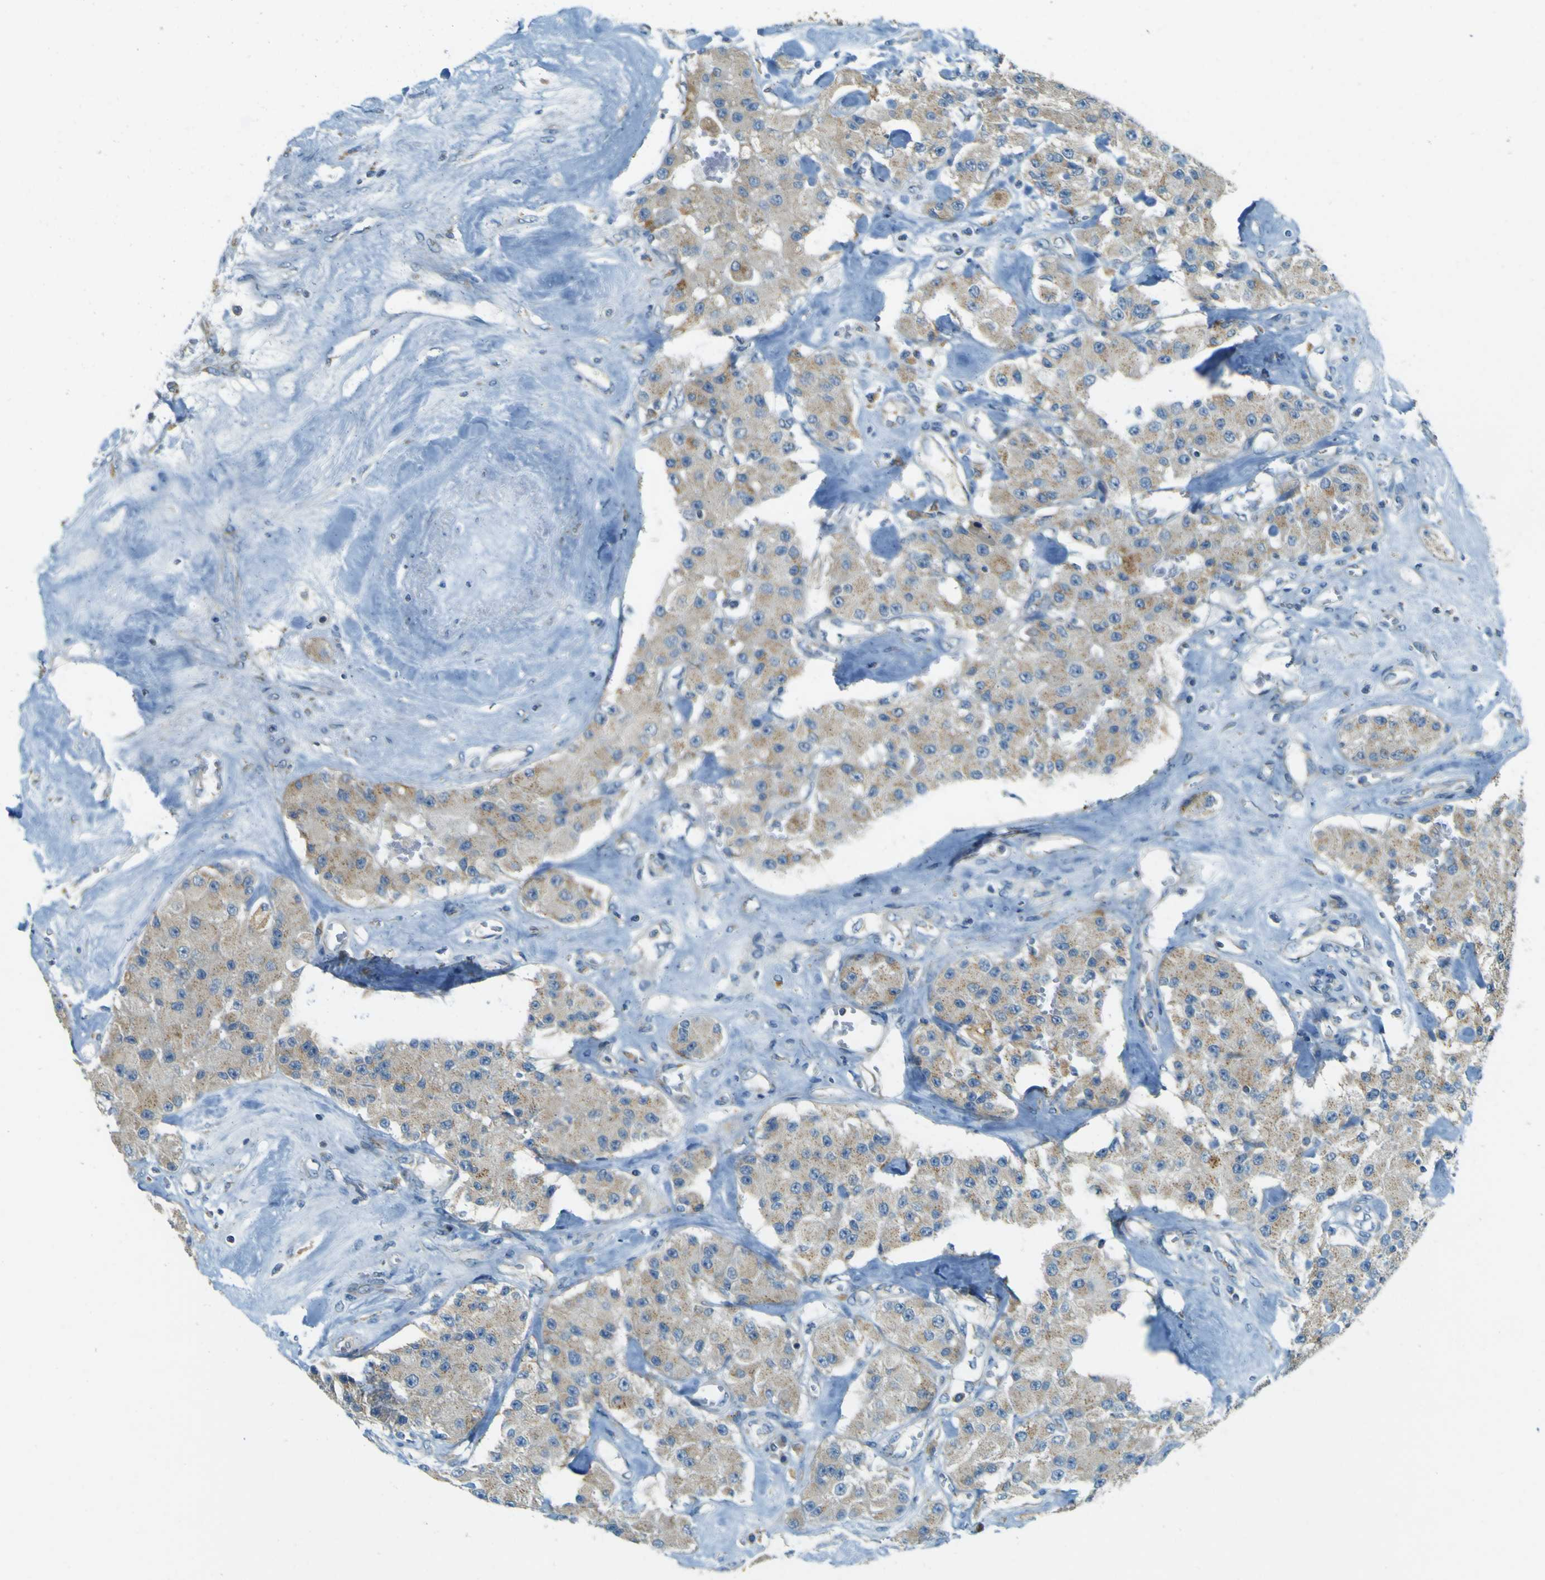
{"staining": {"intensity": "weak", "quantity": ">75%", "location": "cytoplasmic/membranous"}, "tissue": "carcinoid", "cell_type": "Tumor cells", "image_type": "cancer", "snomed": [{"axis": "morphology", "description": "Carcinoid, malignant, NOS"}, {"axis": "topography", "description": "Pancreas"}], "caption": "Immunohistochemical staining of human malignant carcinoid demonstrates low levels of weak cytoplasmic/membranous expression in approximately >75% of tumor cells.", "gene": "FKTN", "patient": {"sex": "male", "age": 41}}